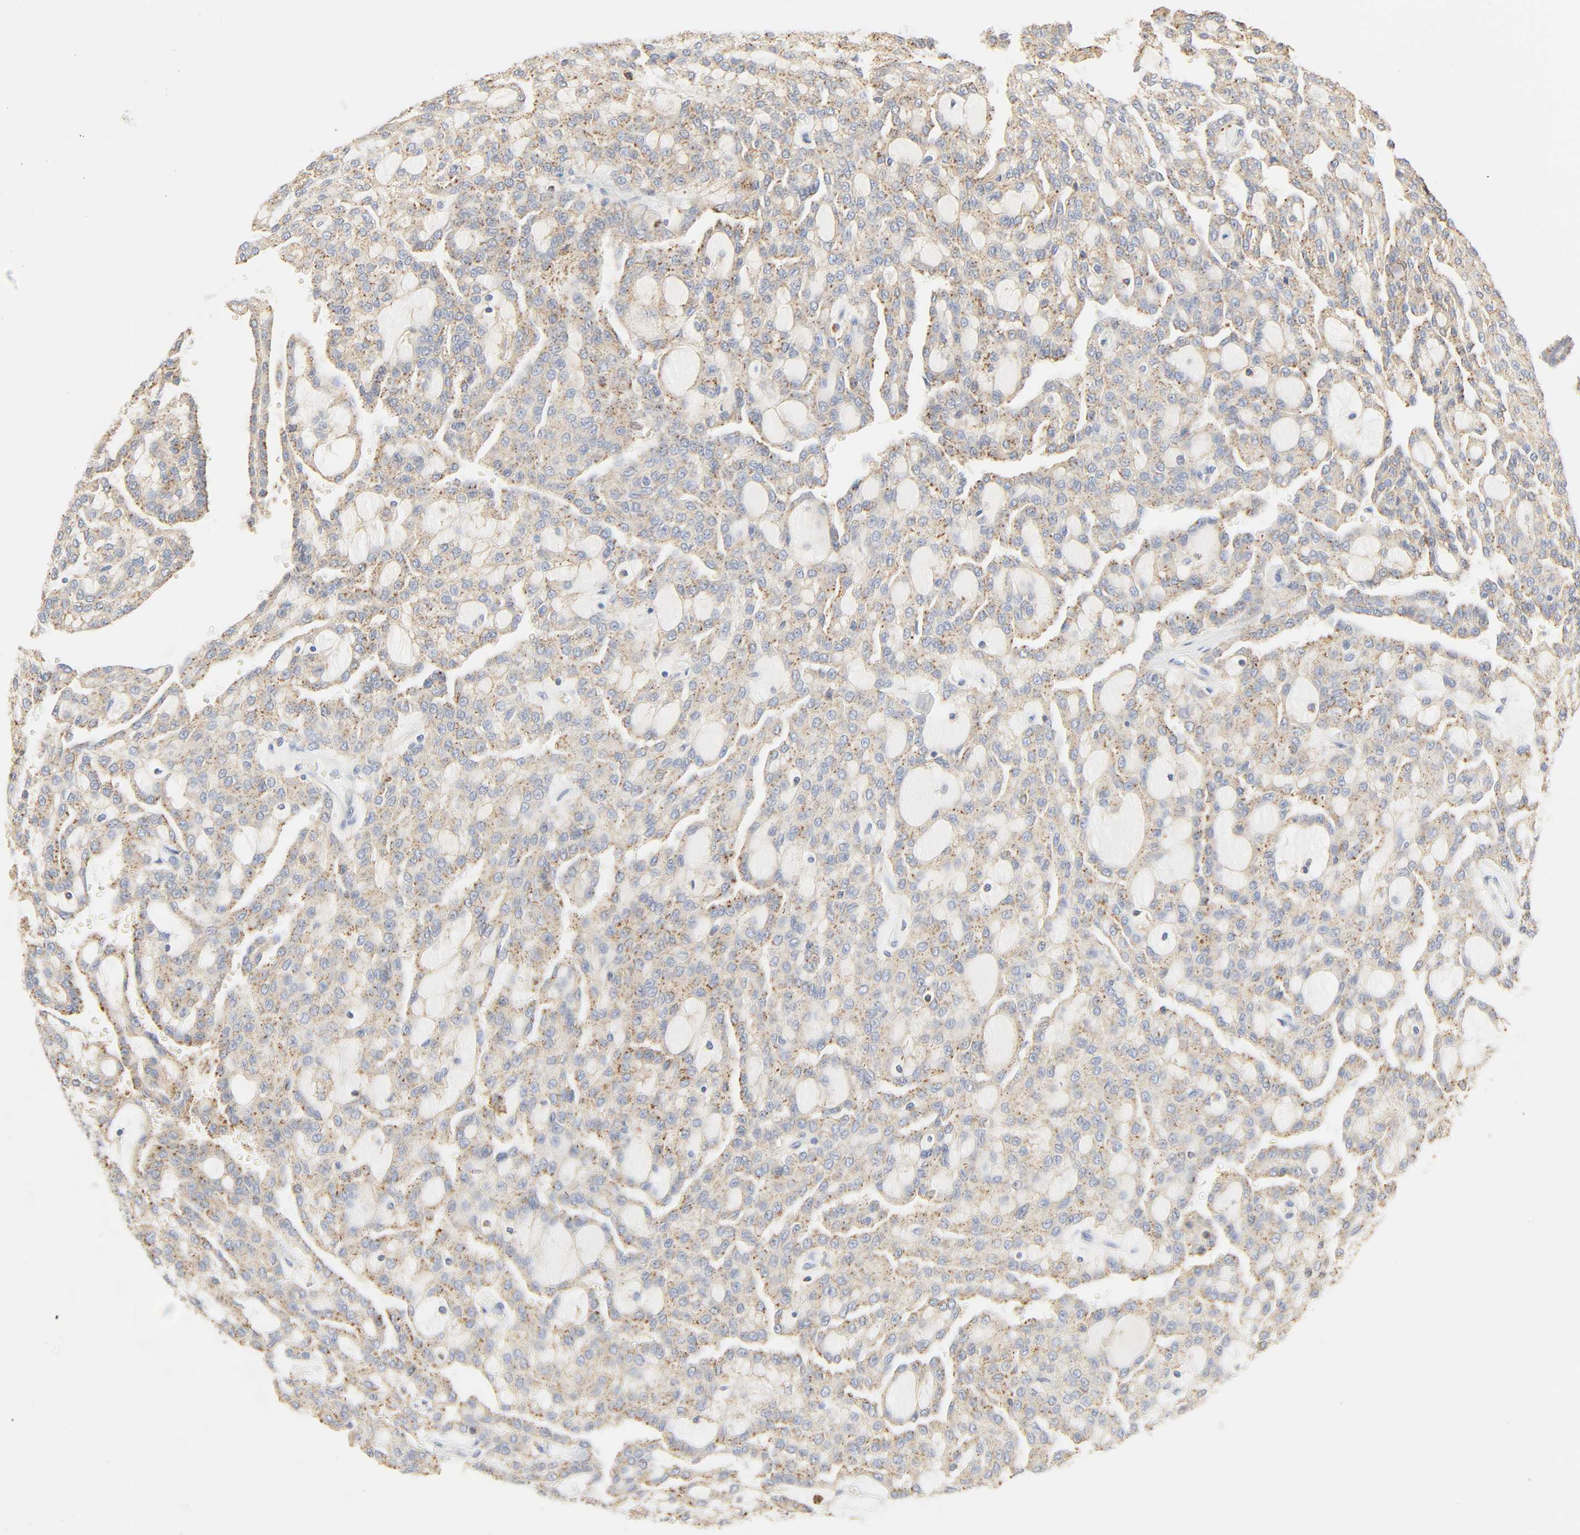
{"staining": {"intensity": "moderate", "quantity": "25%-75%", "location": "cytoplasmic/membranous"}, "tissue": "renal cancer", "cell_type": "Tumor cells", "image_type": "cancer", "snomed": [{"axis": "morphology", "description": "Adenocarcinoma, NOS"}, {"axis": "topography", "description": "Kidney"}], "caption": "Moderate cytoplasmic/membranous positivity is appreciated in about 25%-75% of tumor cells in renal cancer.", "gene": "CAMK2A", "patient": {"sex": "male", "age": 63}}